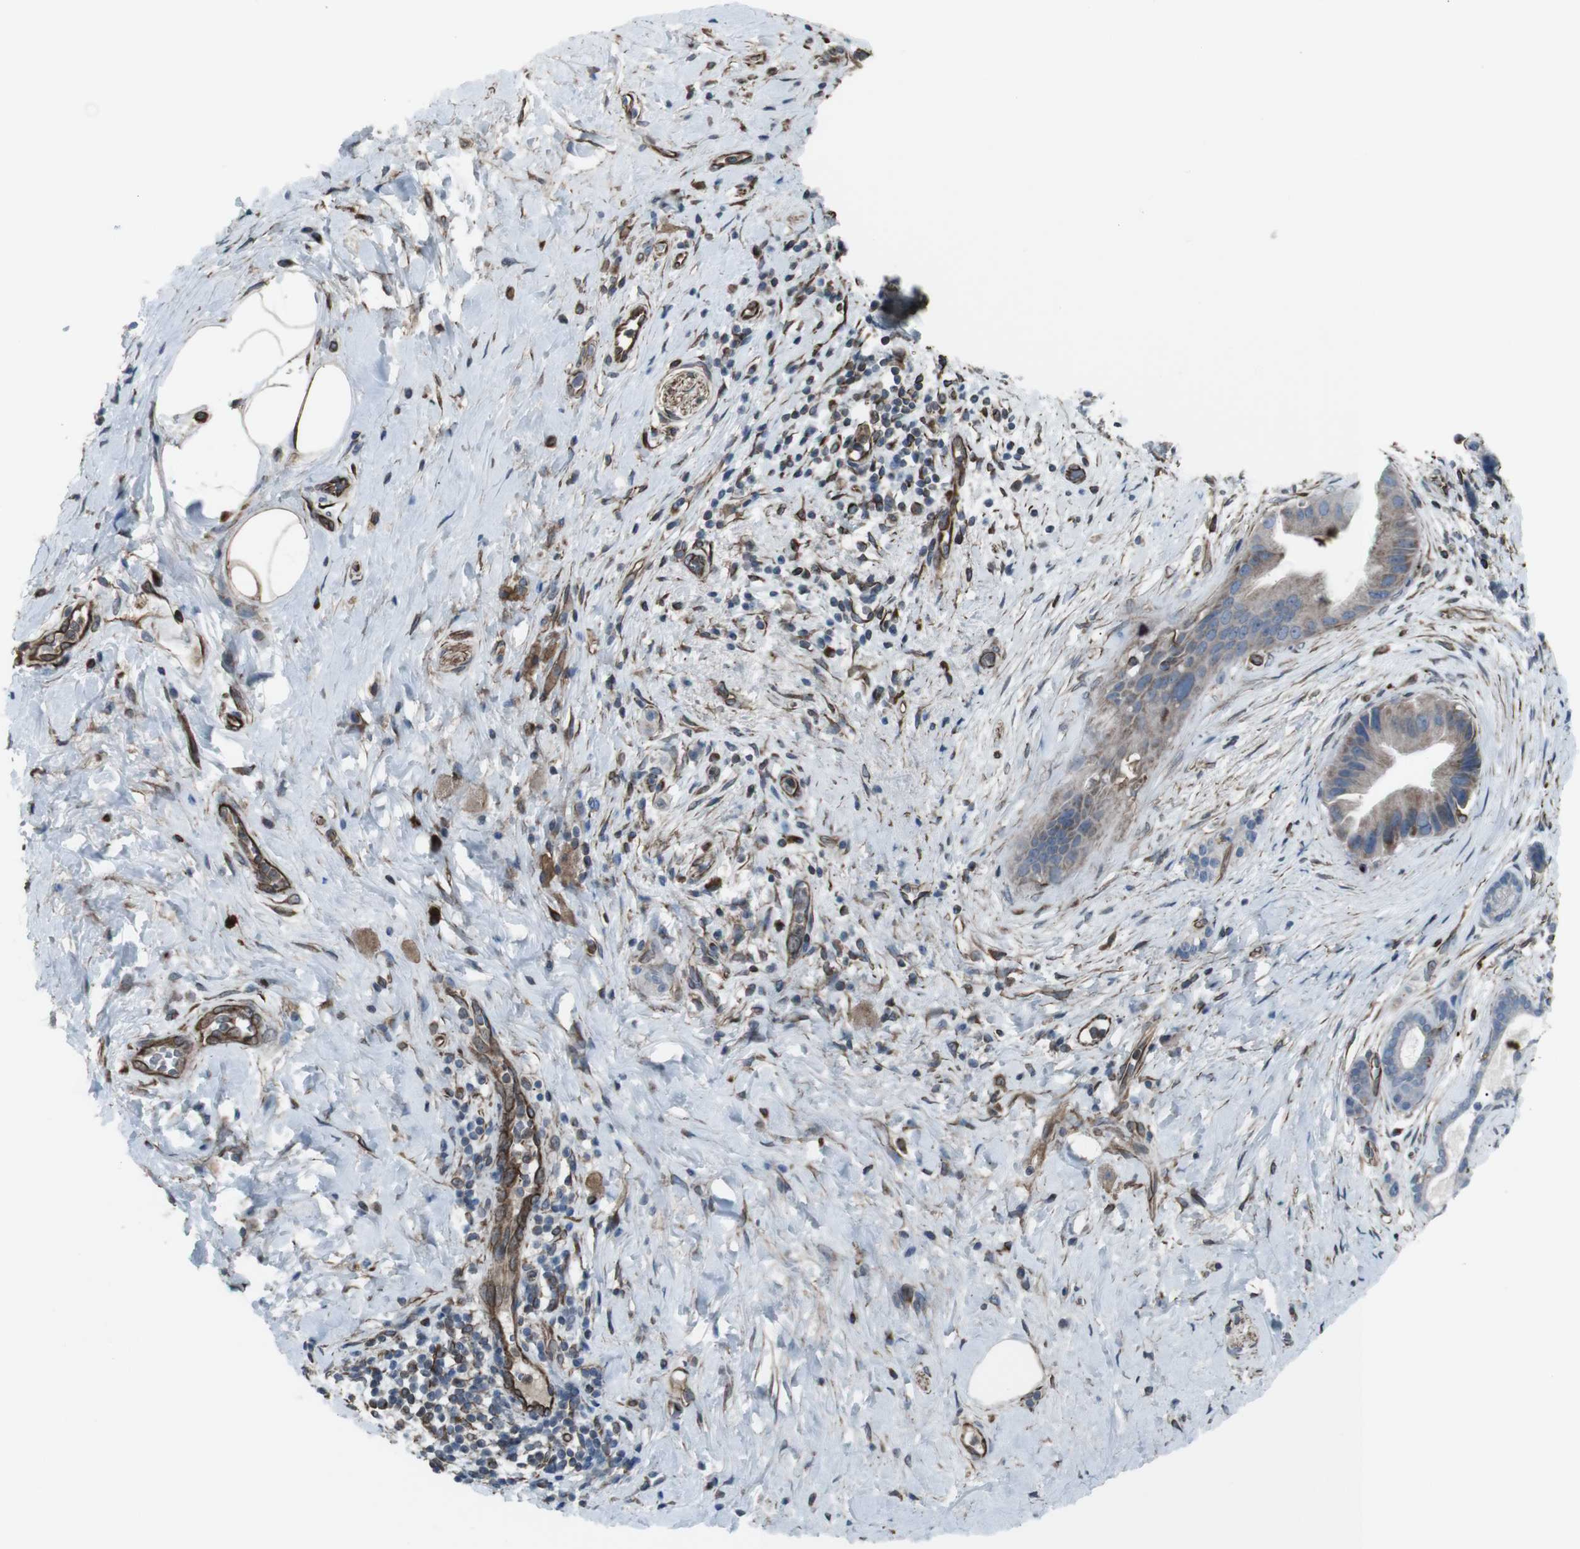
{"staining": {"intensity": "weak", "quantity": ">75%", "location": "cytoplasmic/membranous"}, "tissue": "pancreatic cancer", "cell_type": "Tumor cells", "image_type": "cancer", "snomed": [{"axis": "morphology", "description": "Adenocarcinoma, NOS"}, {"axis": "topography", "description": "Pancreas"}], "caption": "Immunohistochemistry (IHC) staining of pancreatic cancer (adenocarcinoma), which reveals low levels of weak cytoplasmic/membranous expression in approximately >75% of tumor cells indicating weak cytoplasmic/membranous protein expression. The staining was performed using DAB (brown) for protein detection and nuclei were counterstained in hematoxylin (blue).", "gene": "TMEM141", "patient": {"sex": "male", "age": 55}}